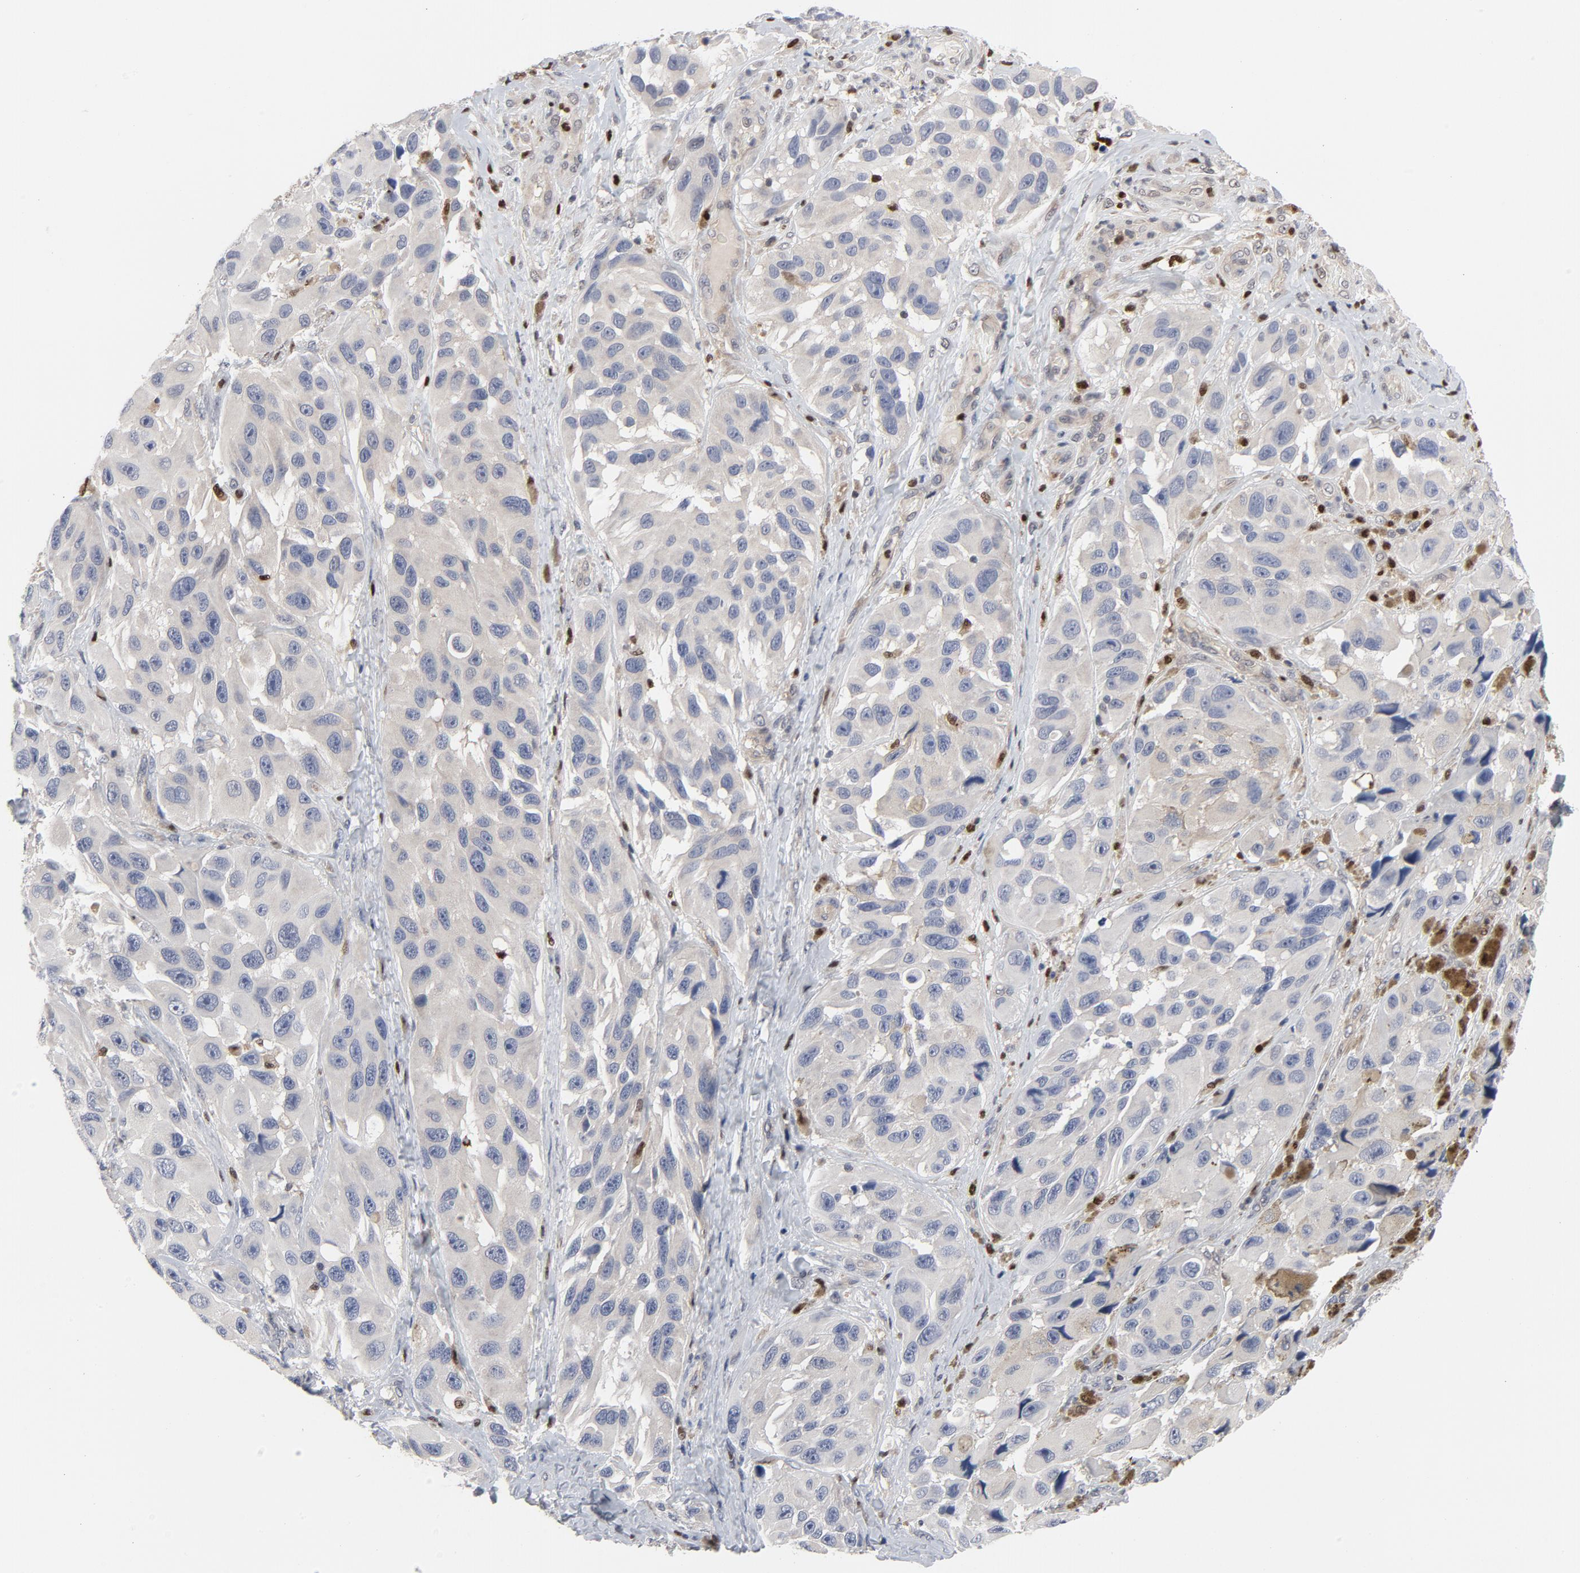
{"staining": {"intensity": "negative", "quantity": "none", "location": "none"}, "tissue": "melanoma", "cell_type": "Tumor cells", "image_type": "cancer", "snomed": [{"axis": "morphology", "description": "Malignant melanoma, NOS"}, {"axis": "topography", "description": "Skin"}], "caption": "The immunohistochemistry (IHC) image has no significant staining in tumor cells of melanoma tissue. The staining was performed using DAB to visualize the protein expression in brown, while the nuclei were stained in blue with hematoxylin (Magnification: 20x).", "gene": "NFKB1", "patient": {"sex": "female", "age": 73}}